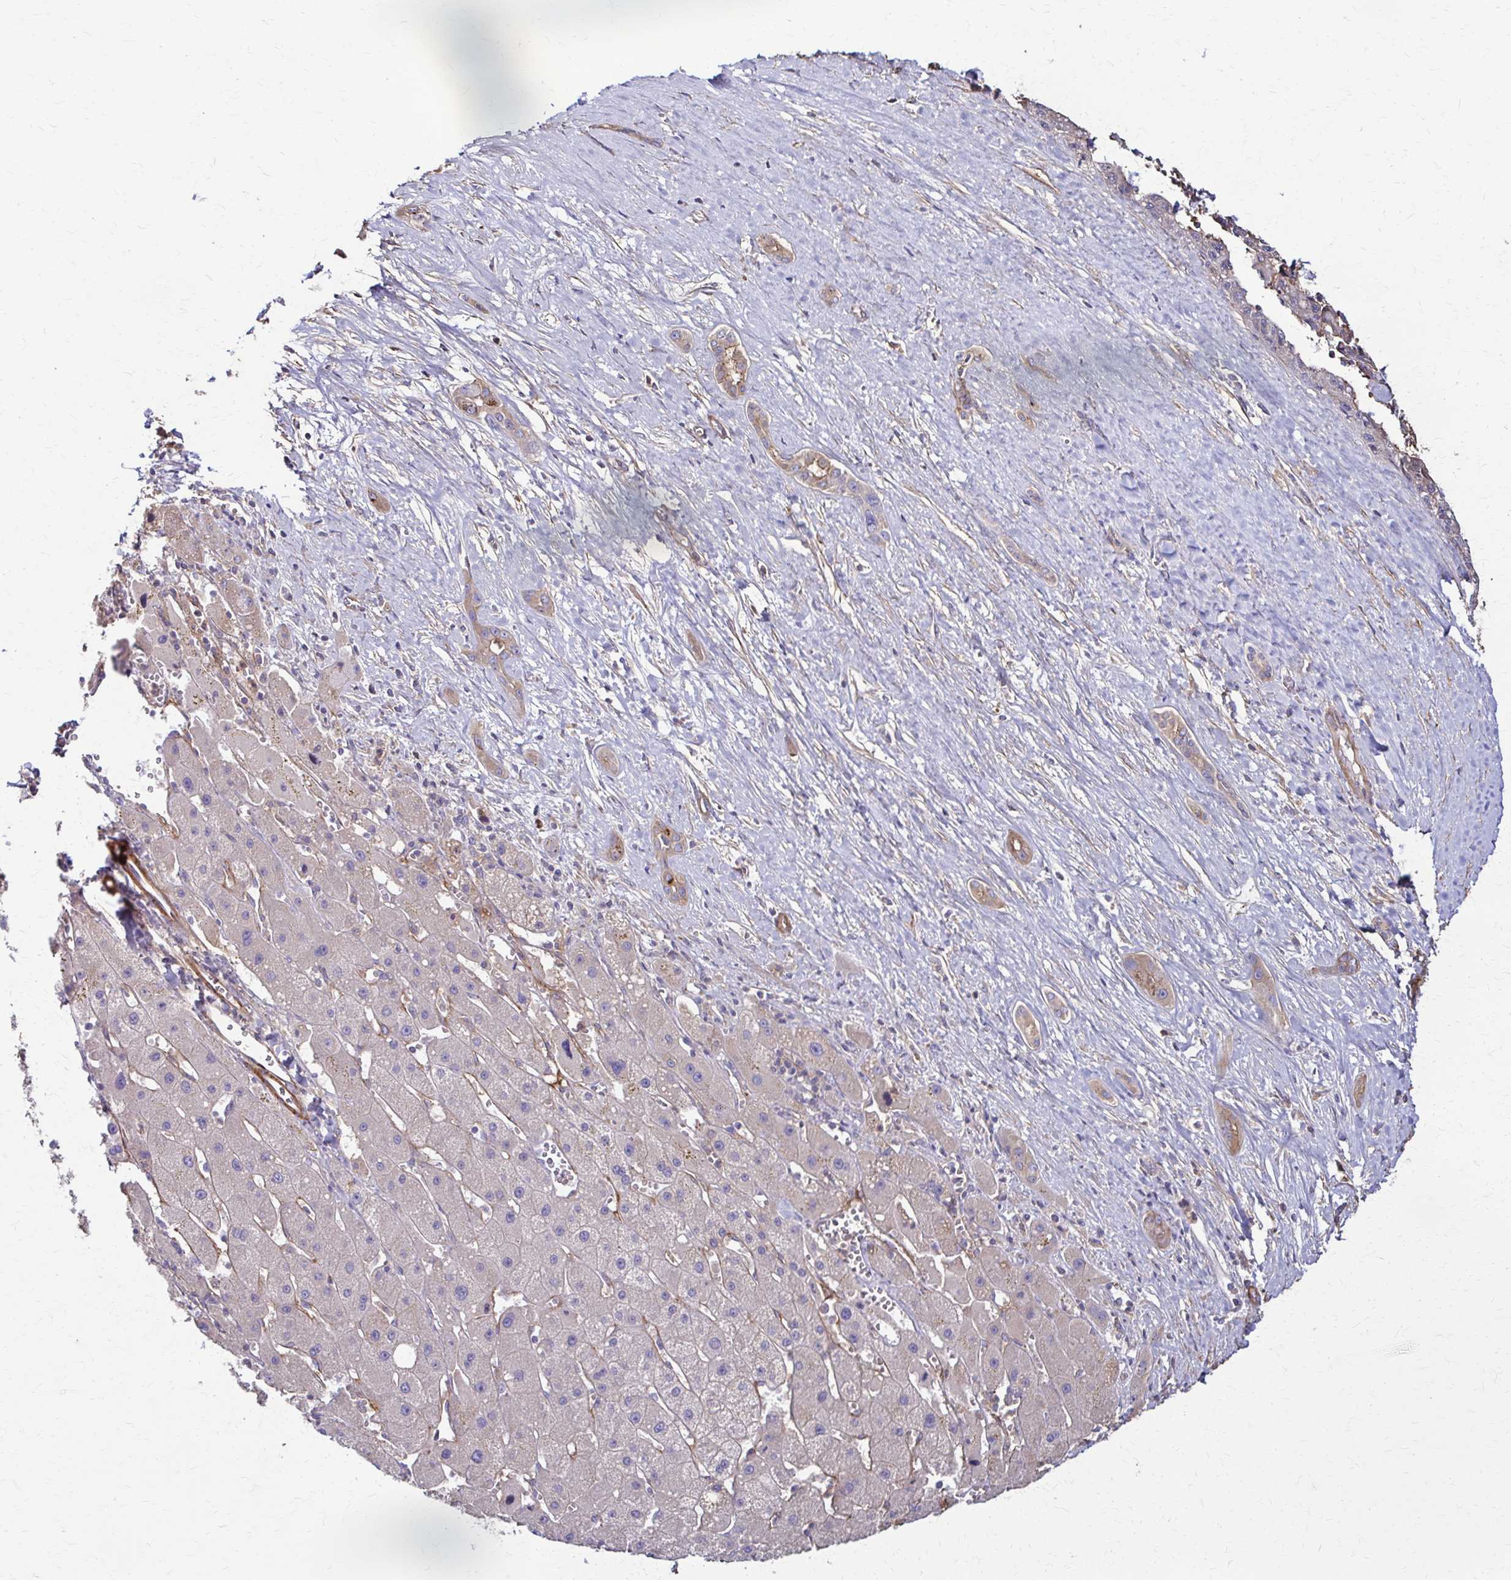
{"staining": {"intensity": "negative", "quantity": "none", "location": "none"}, "tissue": "liver cancer", "cell_type": "Tumor cells", "image_type": "cancer", "snomed": [{"axis": "morphology", "description": "Carcinoma, Hepatocellular, NOS"}, {"axis": "topography", "description": "Liver"}], "caption": "DAB immunohistochemical staining of human liver cancer (hepatocellular carcinoma) displays no significant positivity in tumor cells.", "gene": "DSP", "patient": {"sex": "female", "age": 82}}